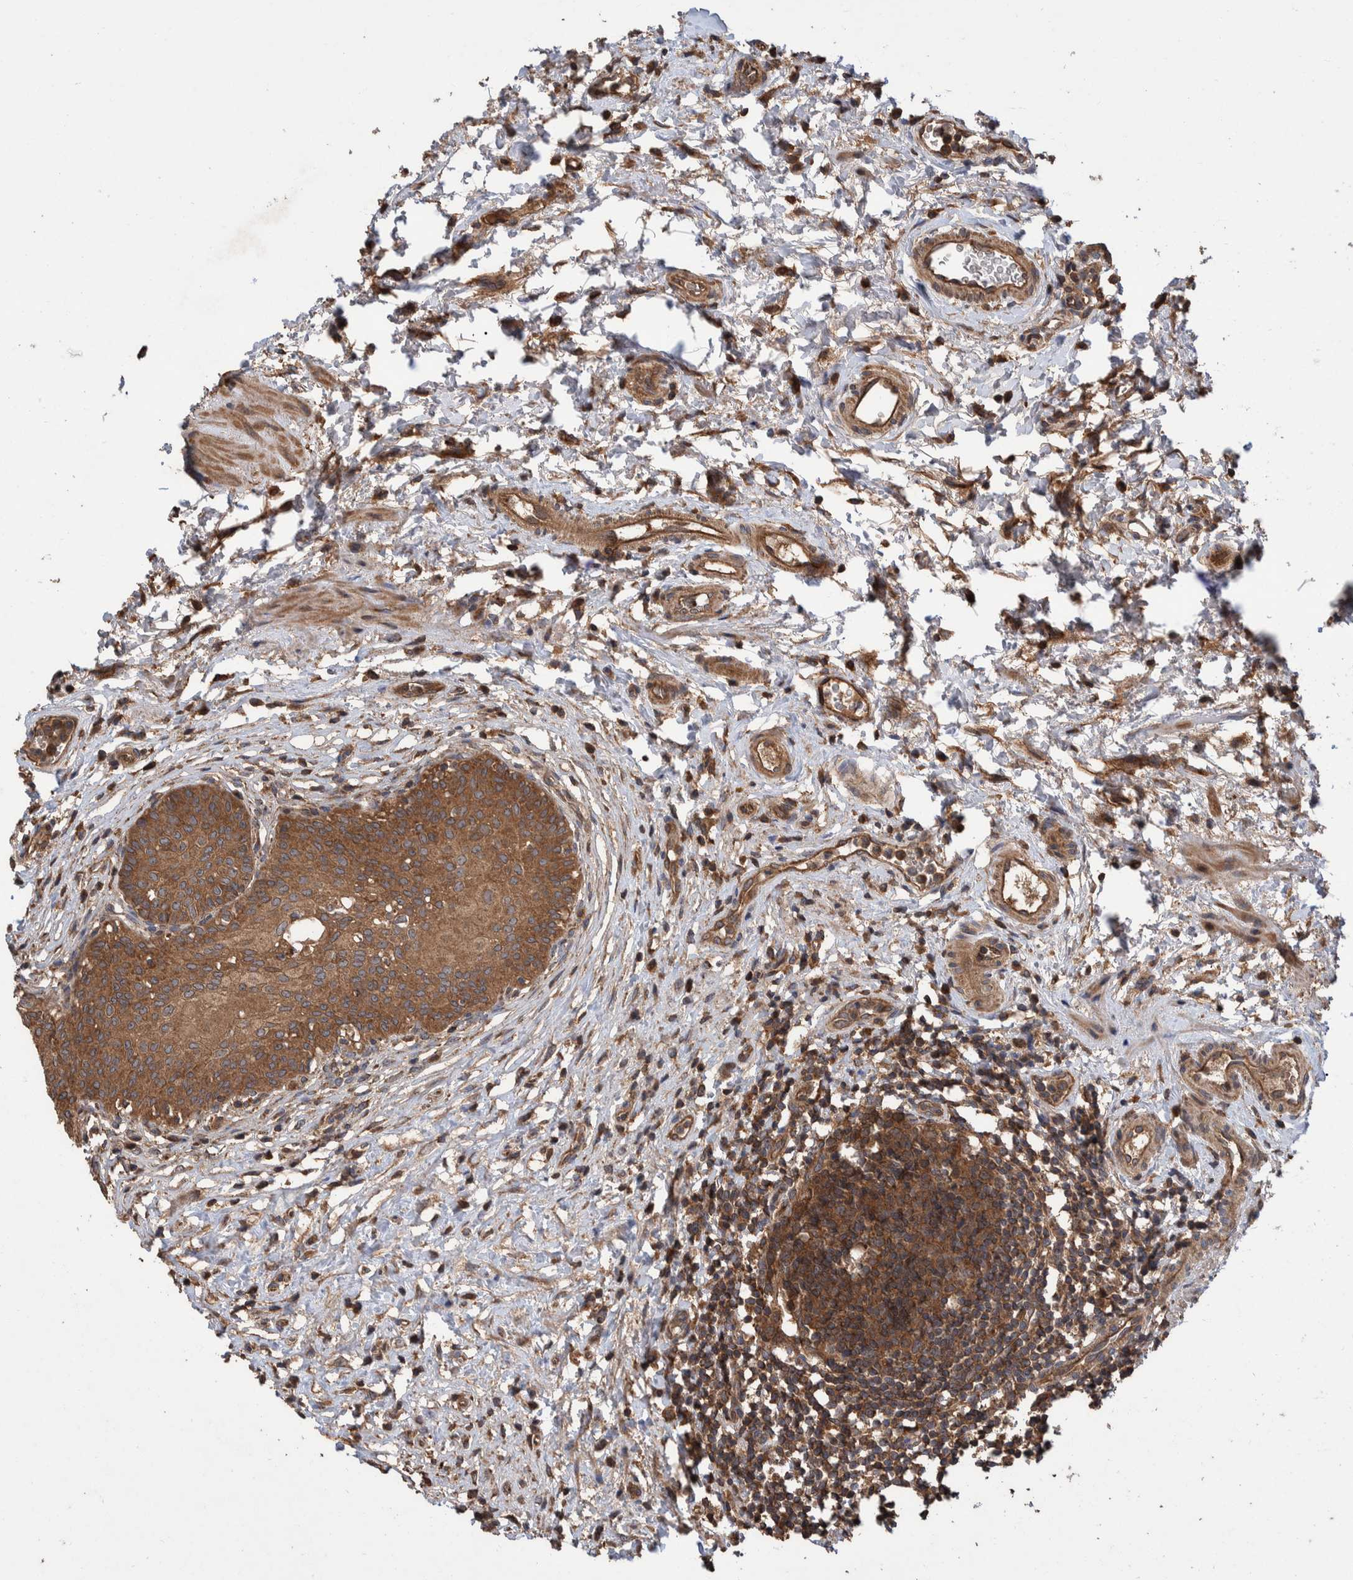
{"staining": {"intensity": "moderate", "quantity": ">75%", "location": "cytoplasmic/membranous"}, "tissue": "urothelial cancer", "cell_type": "Tumor cells", "image_type": "cancer", "snomed": [{"axis": "morphology", "description": "Normal tissue, NOS"}, {"axis": "morphology", "description": "Urothelial carcinoma, Low grade"}, {"axis": "topography", "description": "Smooth muscle"}, {"axis": "topography", "description": "Urinary bladder"}], "caption": "Immunohistochemistry (IHC) of urothelial carcinoma (low-grade) demonstrates medium levels of moderate cytoplasmic/membranous expression in approximately >75% of tumor cells.", "gene": "VBP1", "patient": {"sex": "male", "age": 60}}